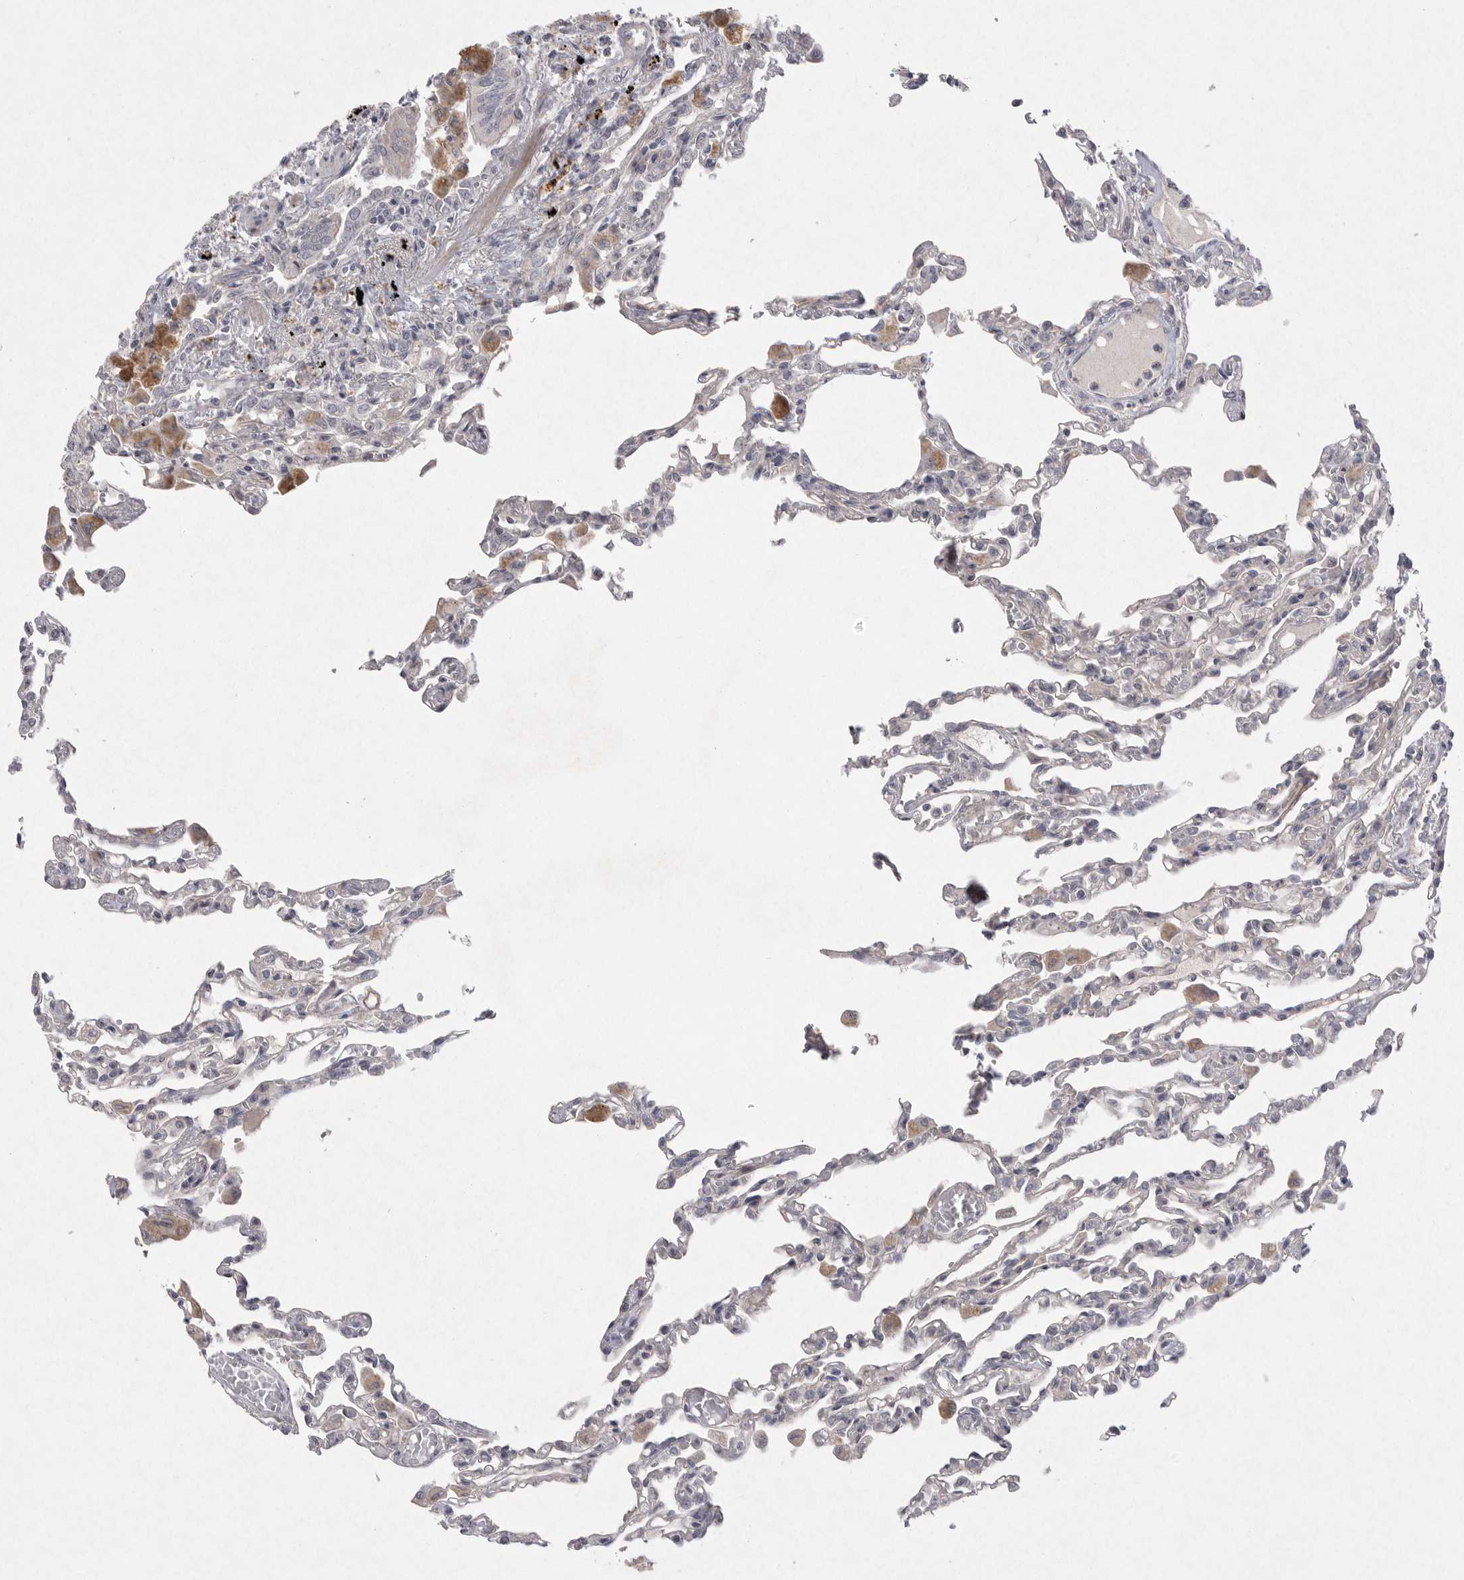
{"staining": {"intensity": "weak", "quantity": "<25%", "location": "cytoplasmic/membranous"}, "tissue": "lung", "cell_type": "Alveolar cells", "image_type": "normal", "snomed": [{"axis": "morphology", "description": "Normal tissue, NOS"}, {"axis": "topography", "description": "Bronchus"}, {"axis": "topography", "description": "Lung"}], "caption": "Immunohistochemistry (IHC) image of normal human lung stained for a protein (brown), which shows no positivity in alveolar cells.", "gene": "VANGL2", "patient": {"sex": "female", "age": 49}}